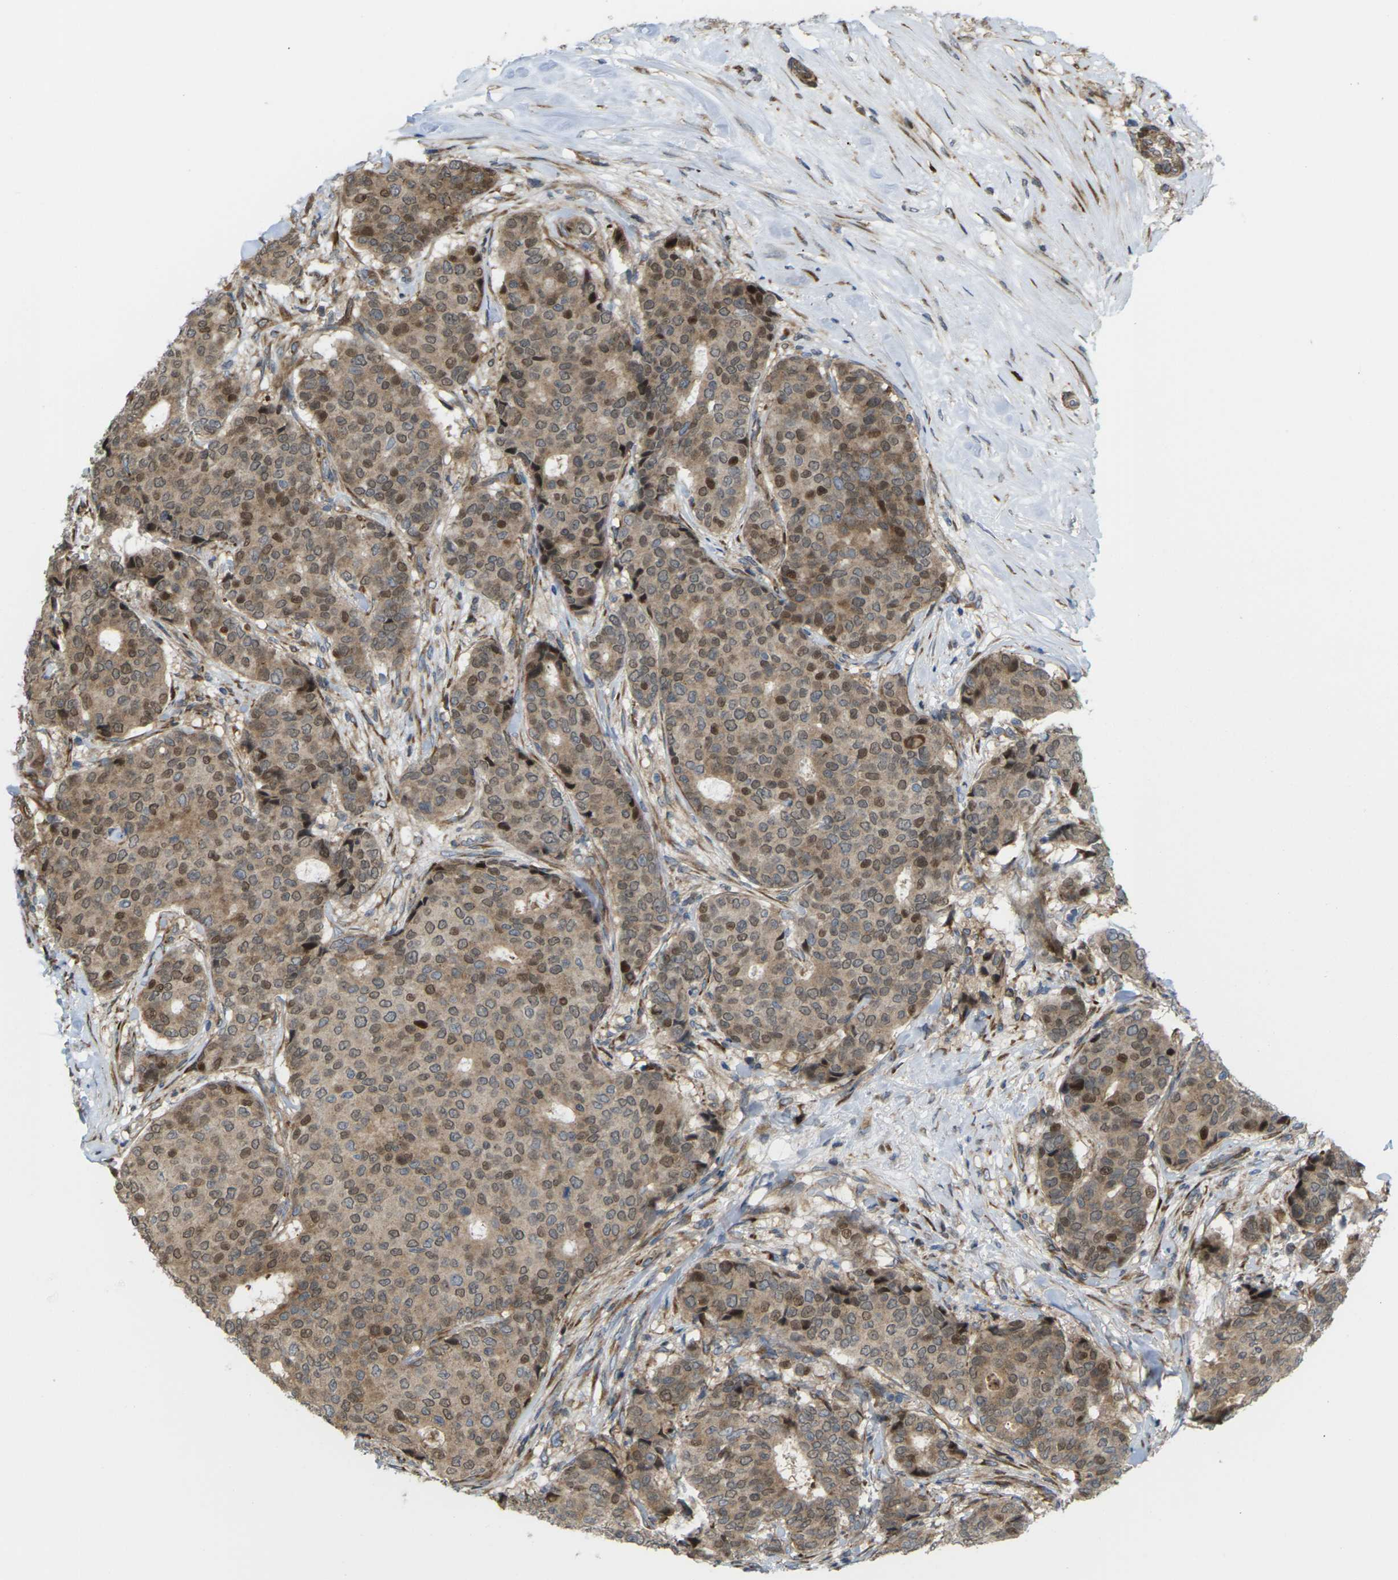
{"staining": {"intensity": "moderate", "quantity": ">75%", "location": "cytoplasmic/membranous,nuclear"}, "tissue": "breast cancer", "cell_type": "Tumor cells", "image_type": "cancer", "snomed": [{"axis": "morphology", "description": "Duct carcinoma"}, {"axis": "topography", "description": "Breast"}], "caption": "Protein expression analysis of invasive ductal carcinoma (breast) shows moderate cytoplasmic/membranous and nuclear positivity in about >75% of tumor cells.", "gene": "ROBO1", "patient": {"sex": "female", "age": 75}}